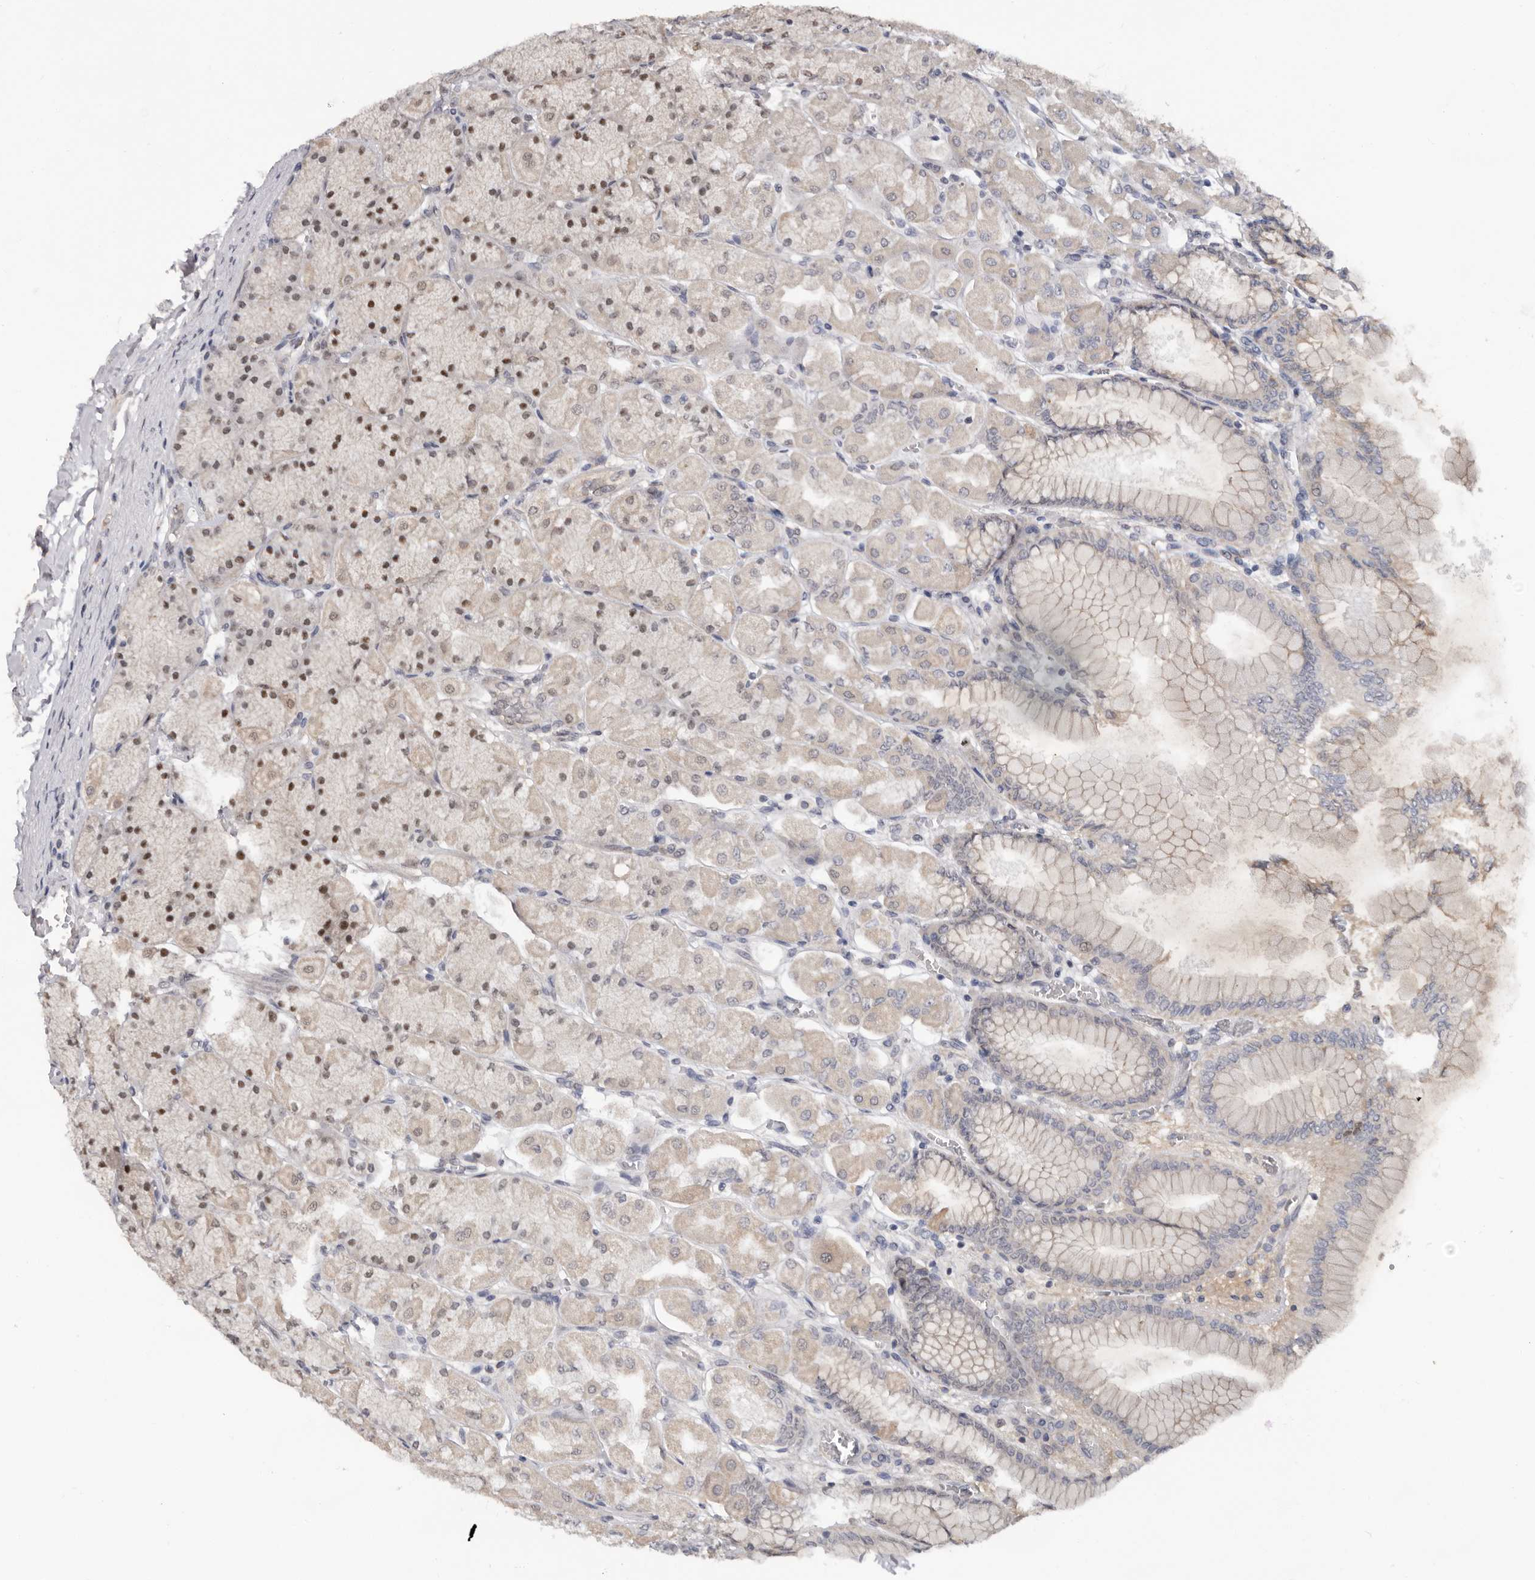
{"staining": {"intensity": "moderate", "quantity": ">75%", "location": "cytoplasmic/membranous,nuclear"}, "tissue": "stomach", "cell_type": "Glandular cells", "image_type": "normal", "snomed": [{"axis": "morphology", "description": "Normal tissue, NOS"}, {"axis": "topography", "description": "Stomach, upper"}], "caption": "Immunohistochemistry (IHC) image of normal stomach stained for a protein (brown), which shows medium levels of moderate cytoplasmic/membranous,nuclear positivity in approximately >75% of glandular cells.", "gene": "BRCA2", "patient": {"sex": "female", "age": 56}}